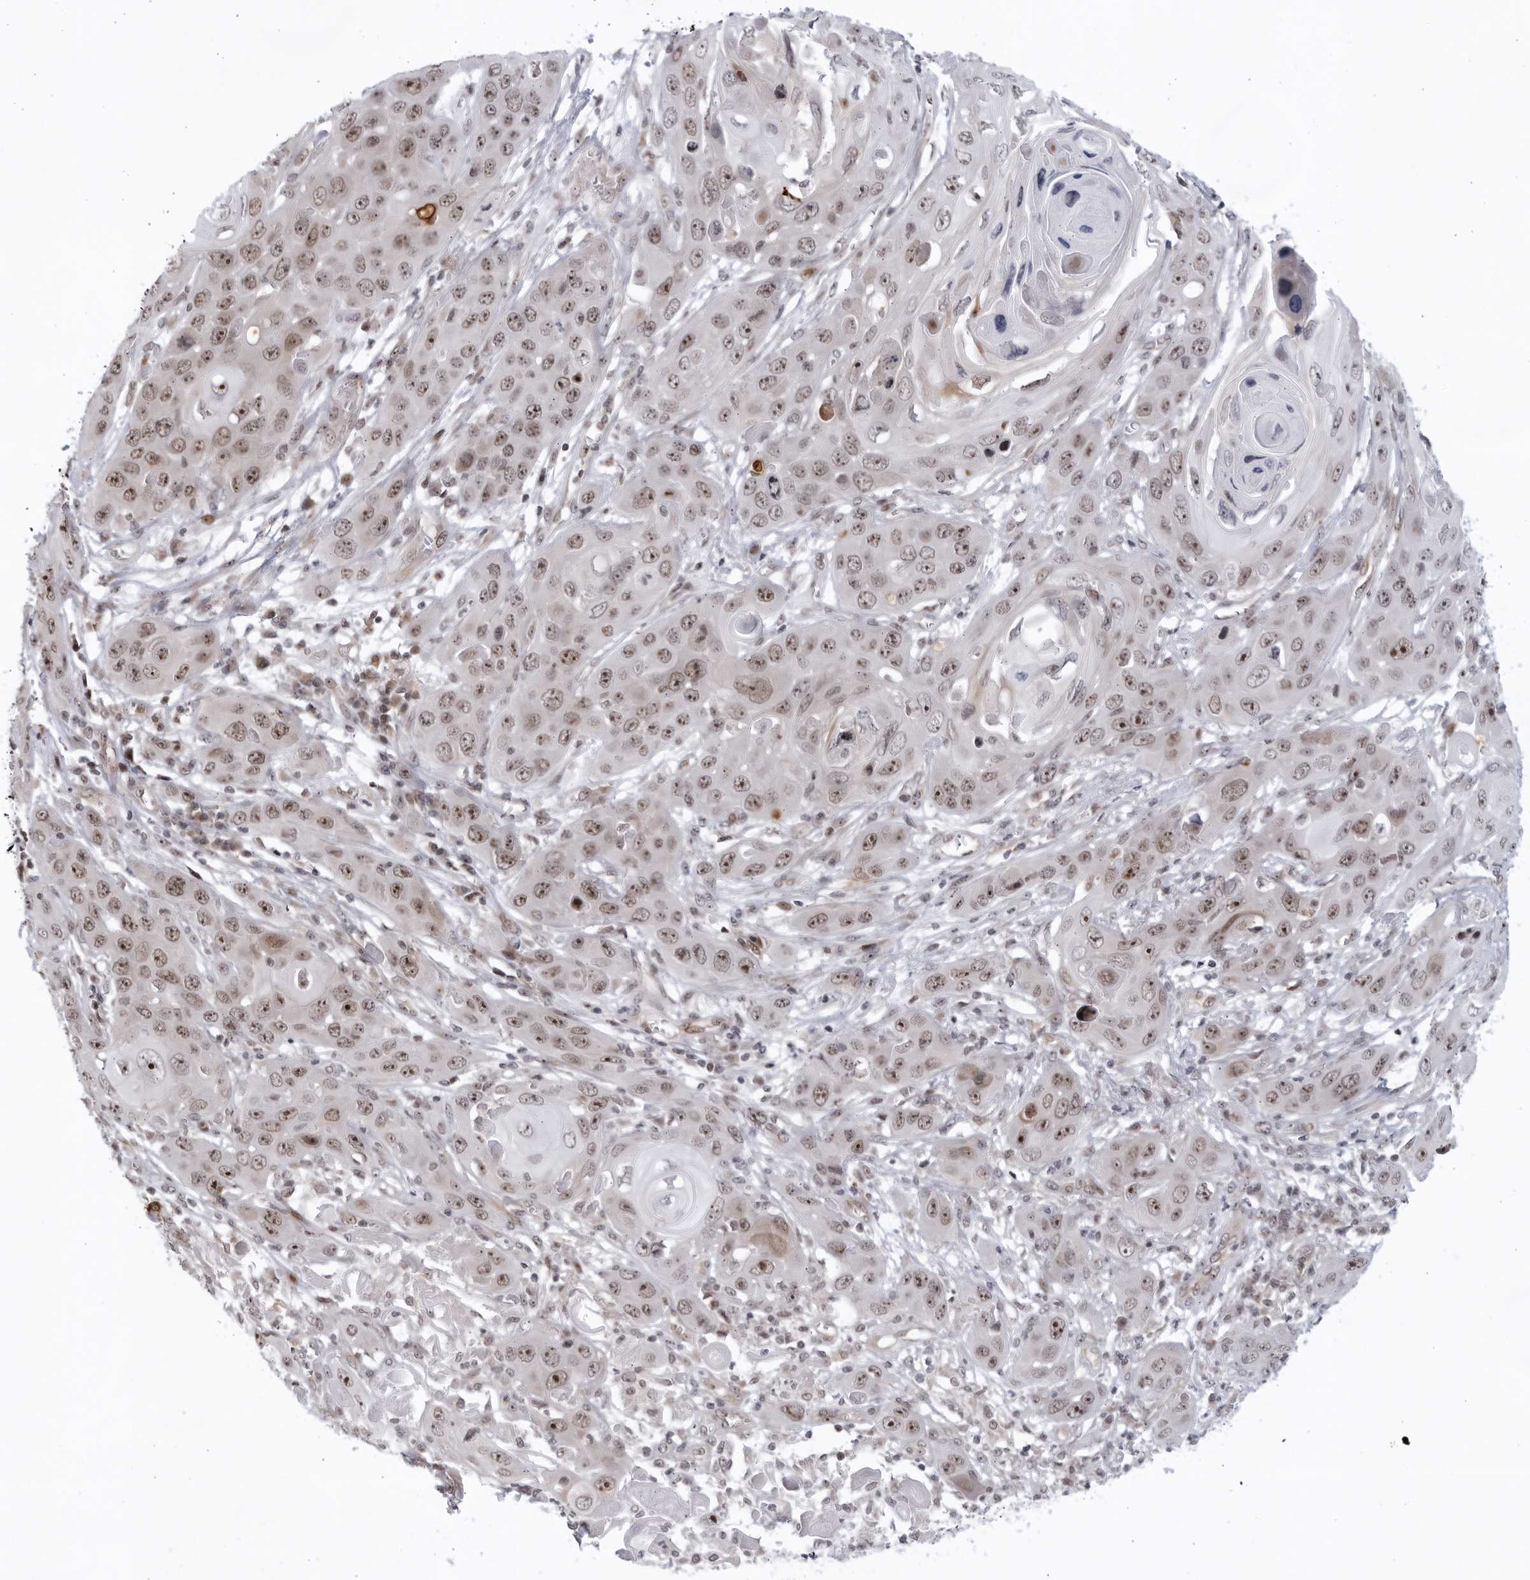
{"staining": {"intensity": "moderate", "quantity": ">75%", "location": "nuclear"}, "tissue": "skin cancer", "cell_type": "Tumor cells", "image_type": "cancer", "snomed": [{"axis": "morphology", "description": "Squamous cell carcinoma, NOS"}, {"axis": "topography", "description": "Skin"}], "caption": "Protein positivity by immunohistochemistry shows moderate nuclear positivity in about >75% of tumor cells in skin squamous cell carcinoma.", "gene": "ITGB3BP", "patient": {"sex": "male", "age": 55}}